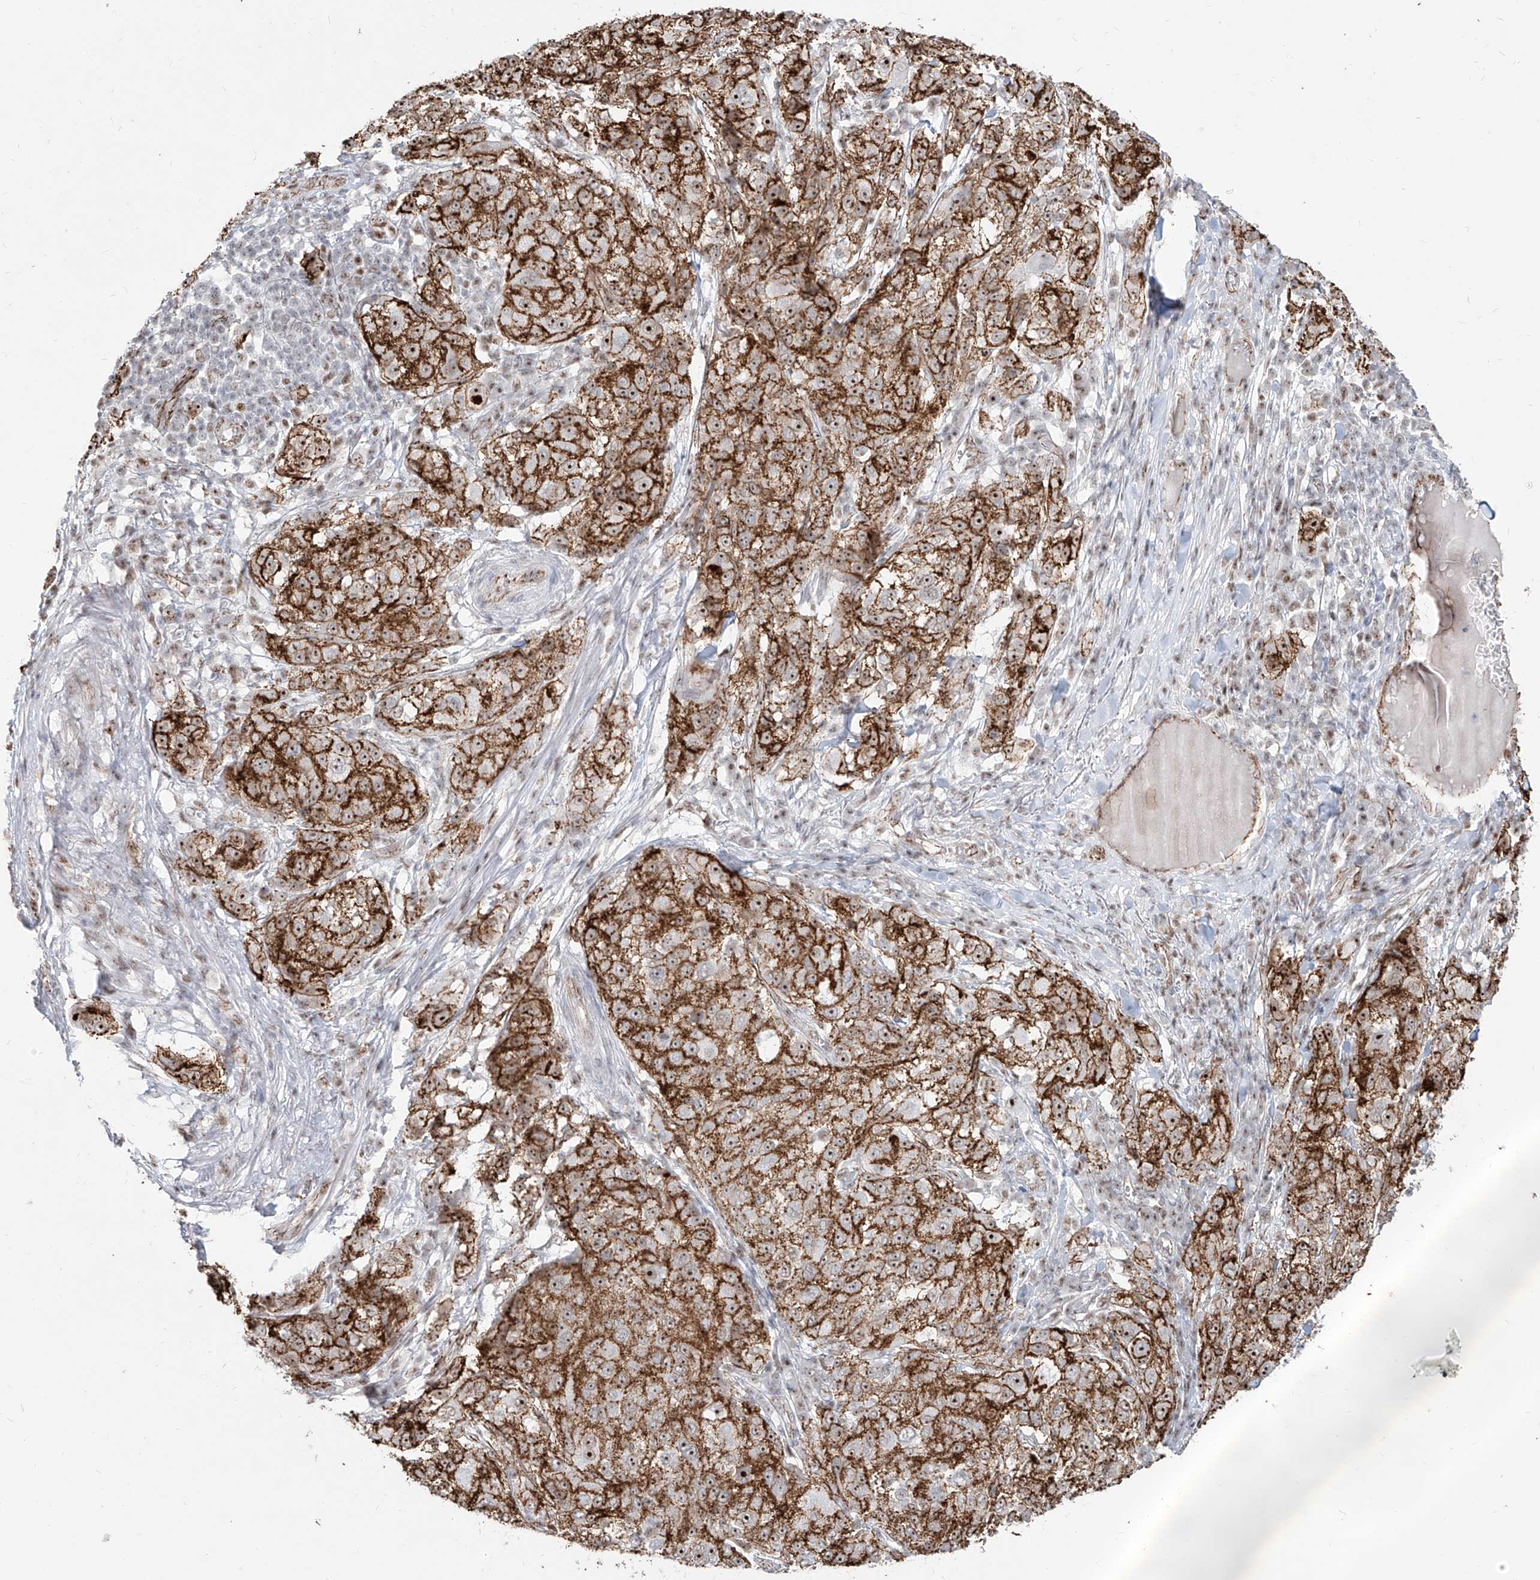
{"staining": {"intensity": "strong", "quantity": ">75%", "location": "cytoplasmic/membranous,nuclear"}, "tissue": "melanoma", "cell_type": "Tumor cells", "image_type": "cancer", "snomed": [{"axis": "morphology", "description": "Necrosis, NOS"}, {"axis": "morphology", "description": "Malignant melanoma, NOS"}, {"axis": "topography", "description": "Skin"}], "caption": "Tumor cells exhibit high levels of strong cytoplasmic/membranous and nuclear staining in approximately >75% of cells in melanoma.", "gene": "ZNF710", "patient": {"sex": "female", "age": 87}}